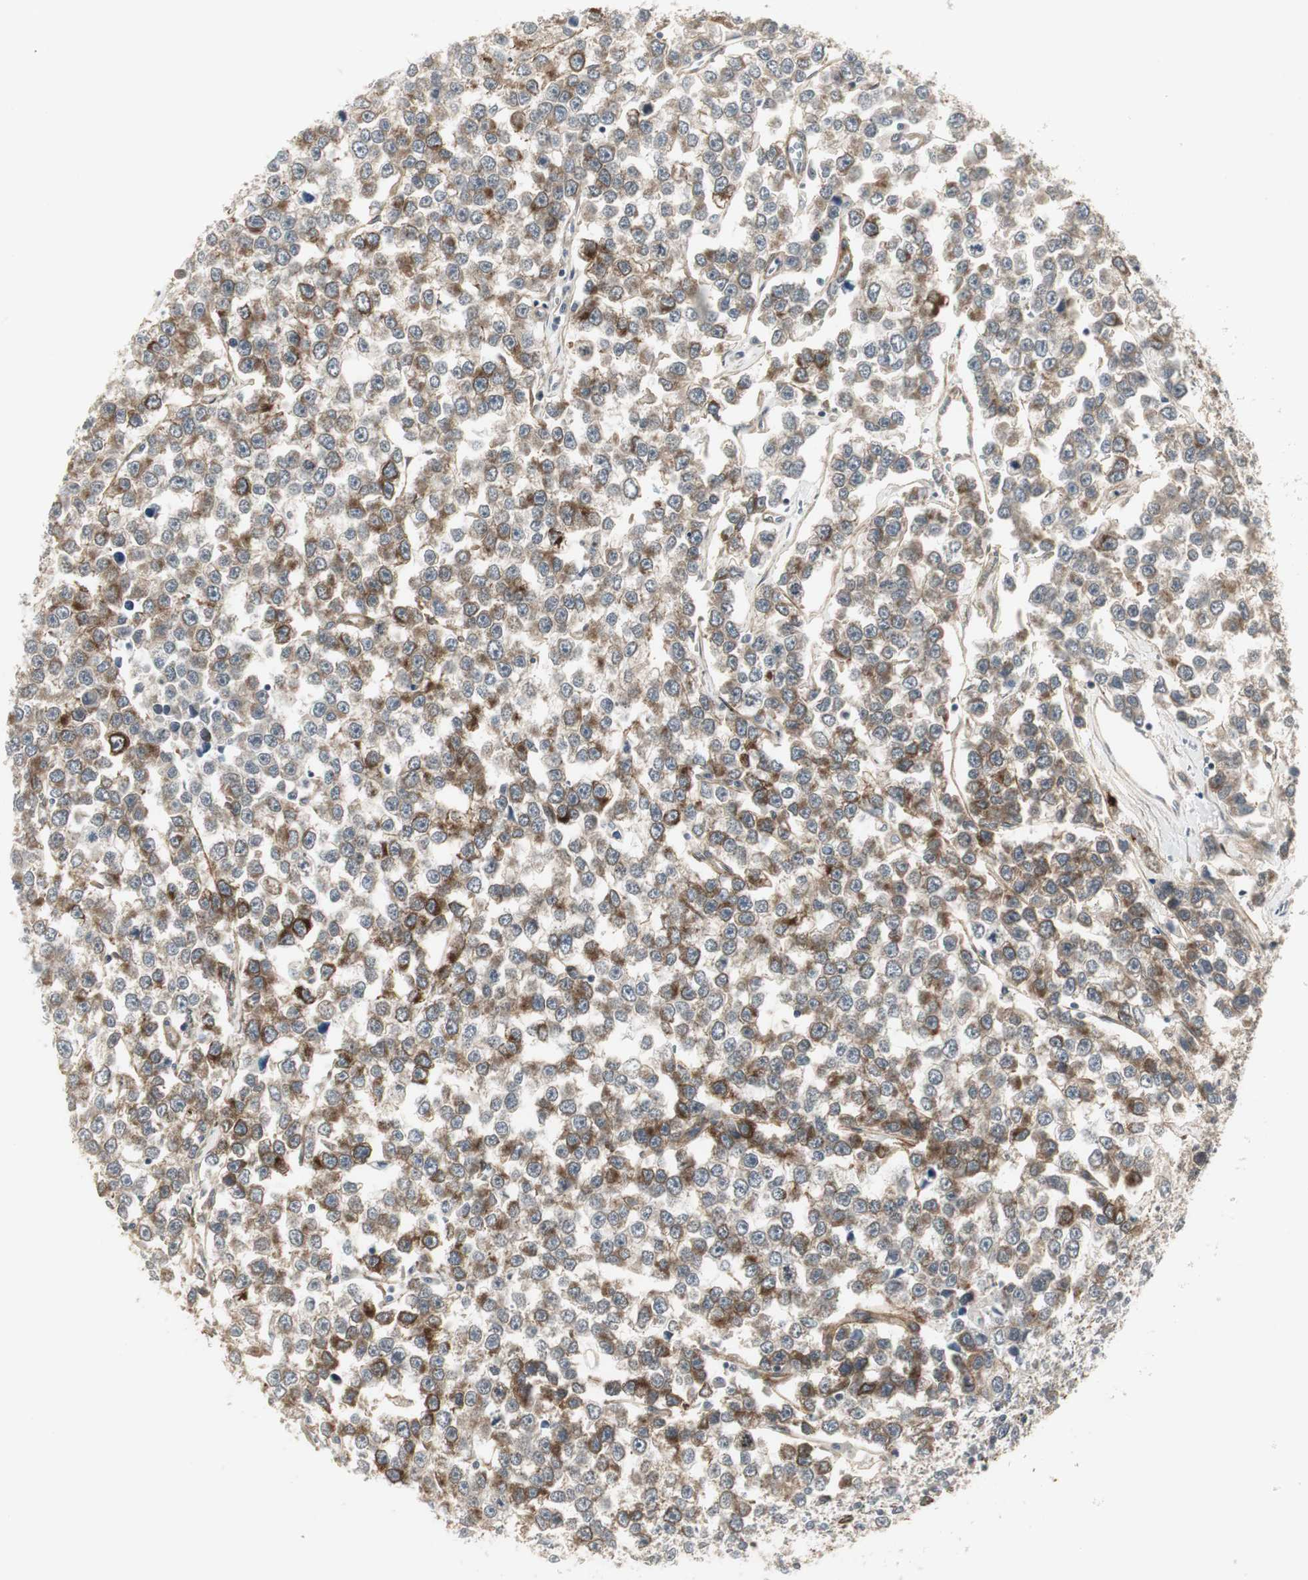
{"staining": {"intensity": "moderate", "quantity": ">75%", "location": "cytoplasmic/membranous"}, "tissue": "testis cancer", "cell_type": "Tumor cells", "image_type": "cancer", "snomed": [{"axis": "morphology", "description": "Seminoma, NOS"}, {"axis": "morphology", "description": "Carcinoma, Embryonal, NOS"}, {"axis": "topography", "description": "Testis"}], "caption": "This is a micrograph of immunohistochemistry staining of testis embryonal carcinoma, which shows moderate expression in the cytoplasmic/membranous of tumor cells.", "gene": "SCYL3", "patient": {"sex": "male", "age": 52}}